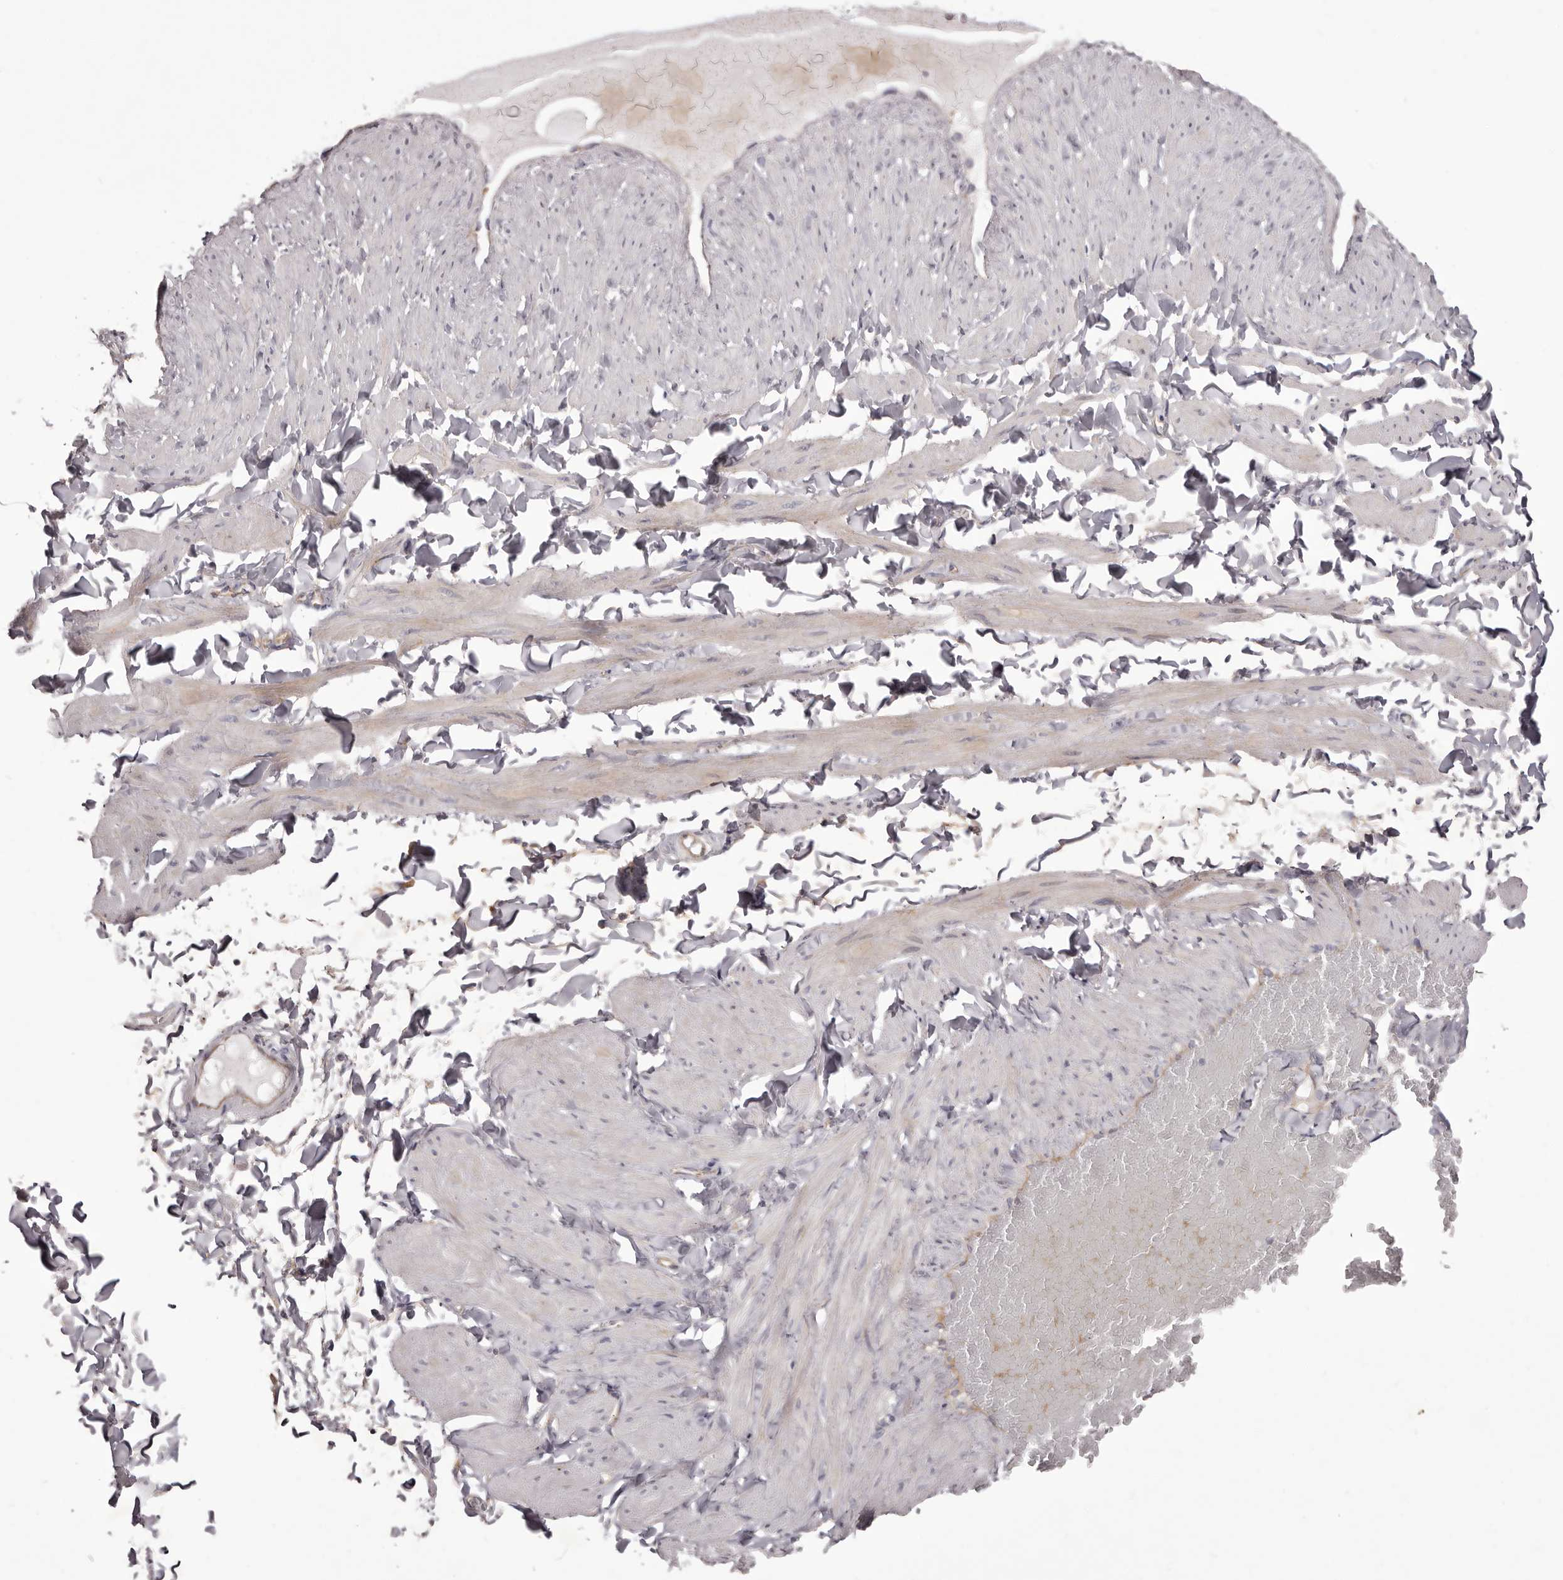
{"staining": {"intensity": "negative", "quantity": "none", "location": "none"}, "tissue": "adipose tissue", "cell_type": "Adipocytes", "image_type": "normal", "snomed": [{"axis": "morphology", "description": "Normal tissue, NOS"}, {"axis": "topography", "description": "Adipose tissue"}, {"axis": "topography", "description": "Vascular tissue"}, {"axis": "topography", "description": "Peripheral nerve tissue"}], "caption": "High power microscopy photomicrograph of an IHC micrograph of benign adipose tissue, revealing no significant staining in adipocytes.", "gene": "PEG10", "patient": {"sex": "male", "age": 25}}